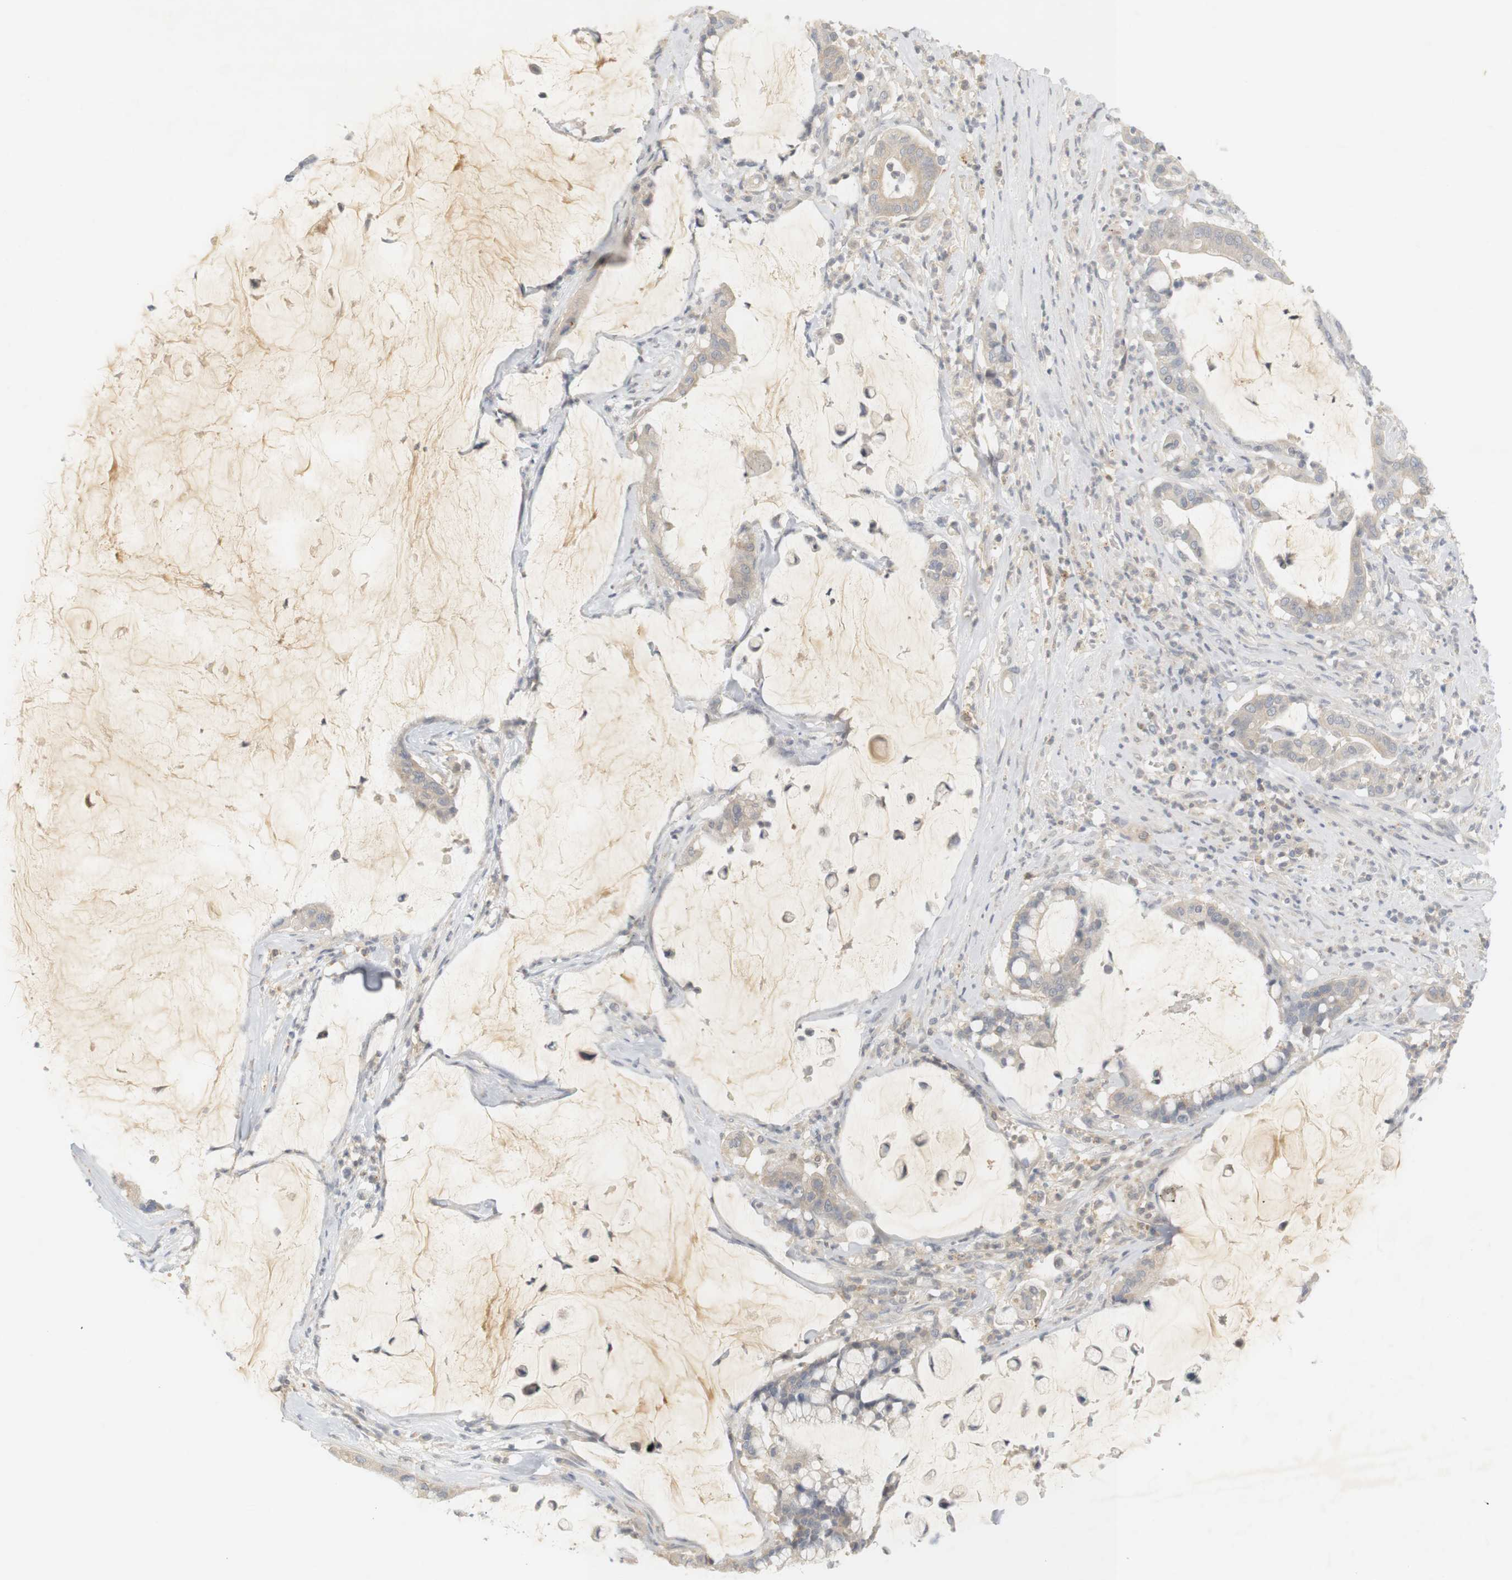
{"staining": {"intensity": "weak", "quantity": "<25%", "location": "cytoplasmic/membranous"}, "tissue": "pancreatic cancer", "cell_type": "Tumor cells", "image_type": "cancer", "snomed": [{"axis": "morphology", "description": "Adenocarcinoma, NOS"}, {"axis": "topography", "description": "Pancreas"}], "caption": "Immunohistochemistry image of neoplastic tissue: pancreatic adenocarcinoma stained with DAB demonstrates no significant protein staining in tumor cells.", "gene": "RTN3", "patient": {"sex": "male", "age": 41}}